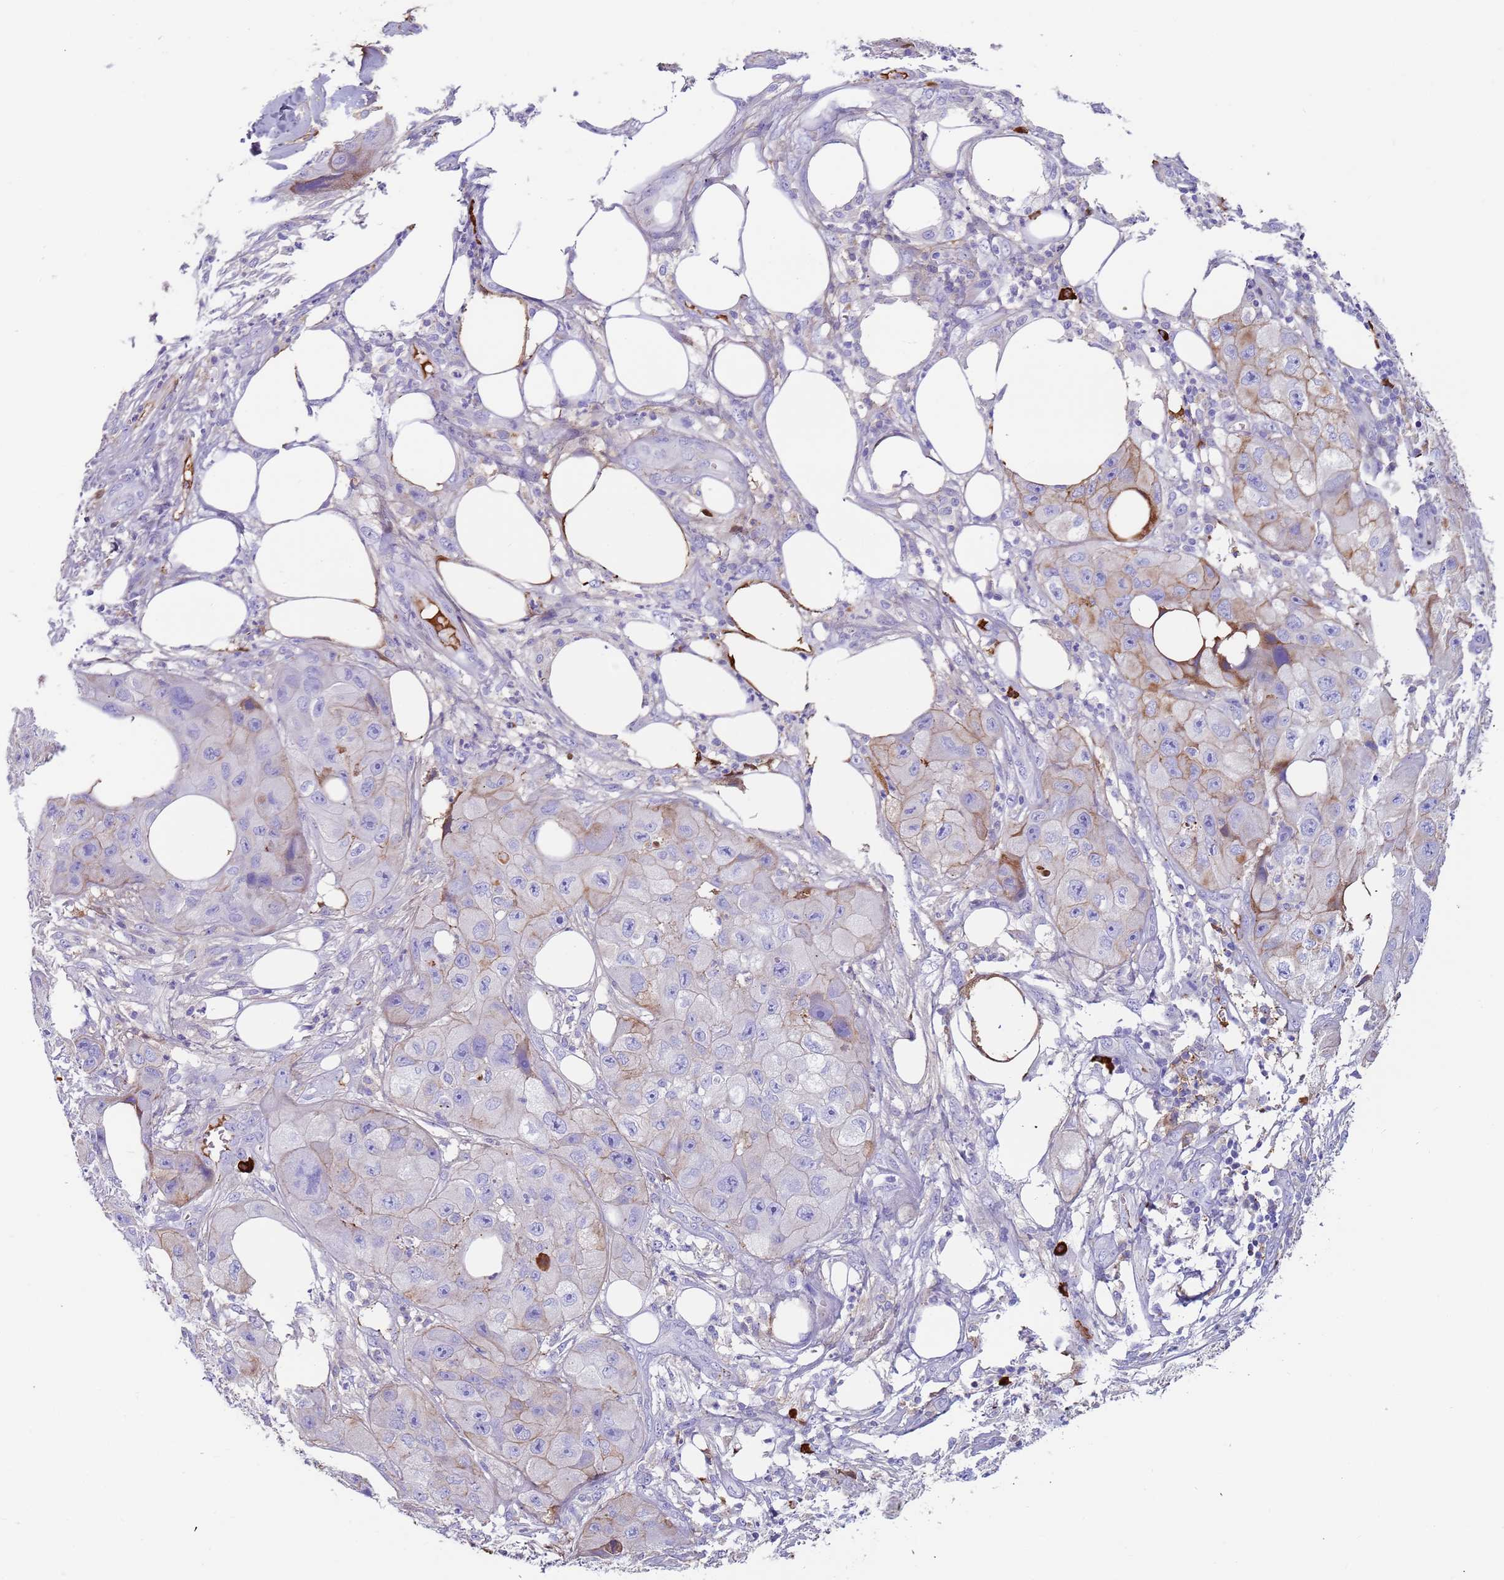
{"staining": {"intensity": "weak", "quantity": "<25%", "location": "cytoplasmic/membranous"}, "tissue": "skin cancer", "cell_type": "Tumor cells", "image_type": "cancer", "snomed": [{"axis": "morphology", "description": "Squamous cell carcinoma, NOS"}, {"axis": "topography", "description": "Skin"}, {"axis": "topography", "description": "Subcutis"}], "caption": "A histopathology image of human skin squamous cell carcinoma is negative for staining in tumor cells.", "gene": "CYSLTR2", "patient": {"sex": "male", "age": 73}}